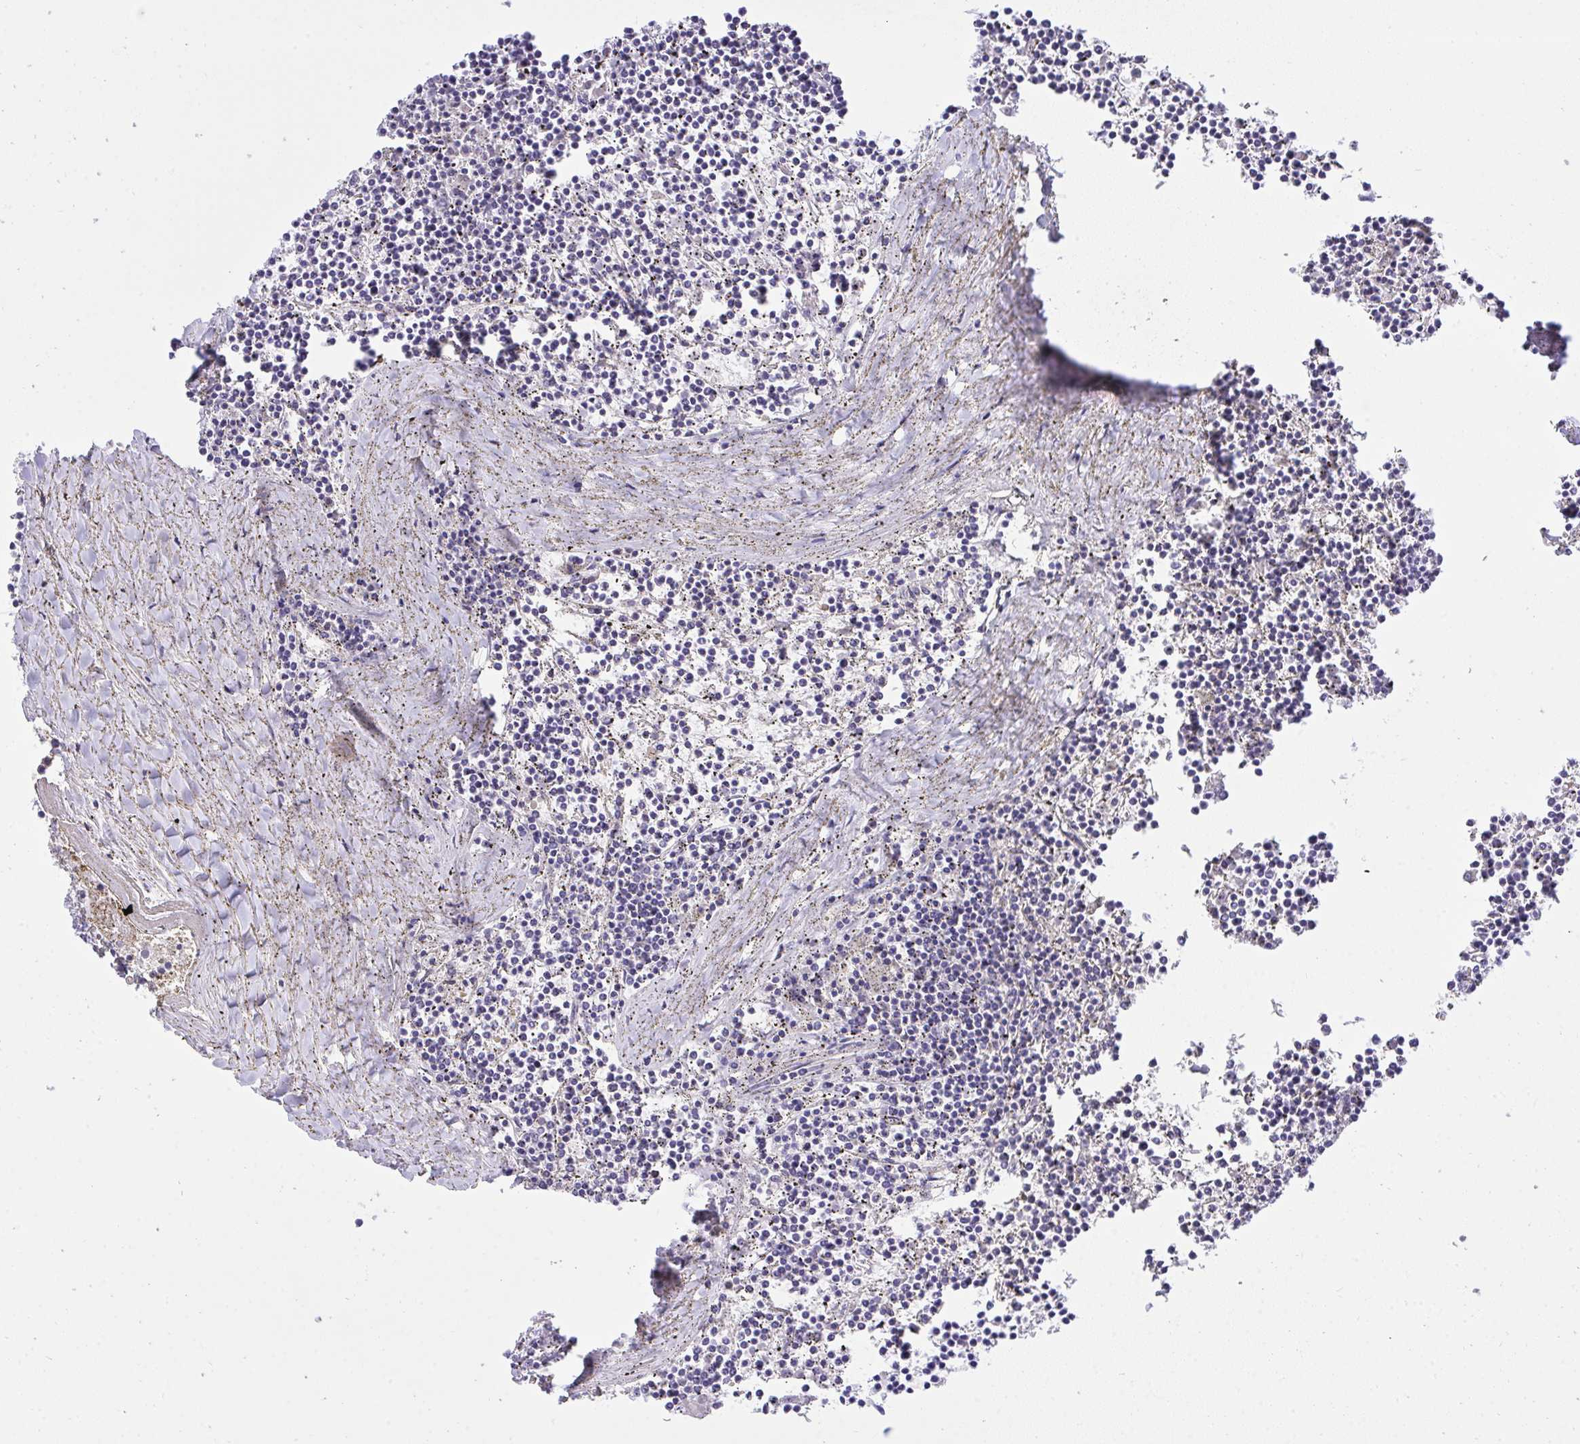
{"staining": {"intensity": "negative", "quantity": "none", "location": "none"}, "tissue": "lymphoma", "cell_type": "Tumor cells", "image_type": "cancer", "snomed": [{"axis": "morphology", "description": "Malignant lymphoma, non-Hodgkin's type, Low grade"}, {"axis": "topography", "description": "Spleen"}], "caption": "Low-grade malignant lymphoma, non-Hodgkin's type was stained to show a protein in brown. There is no significant positivity in tumor cells.", "gene": "HOXD12", "patient": {"sex": "female", "age": 19}}